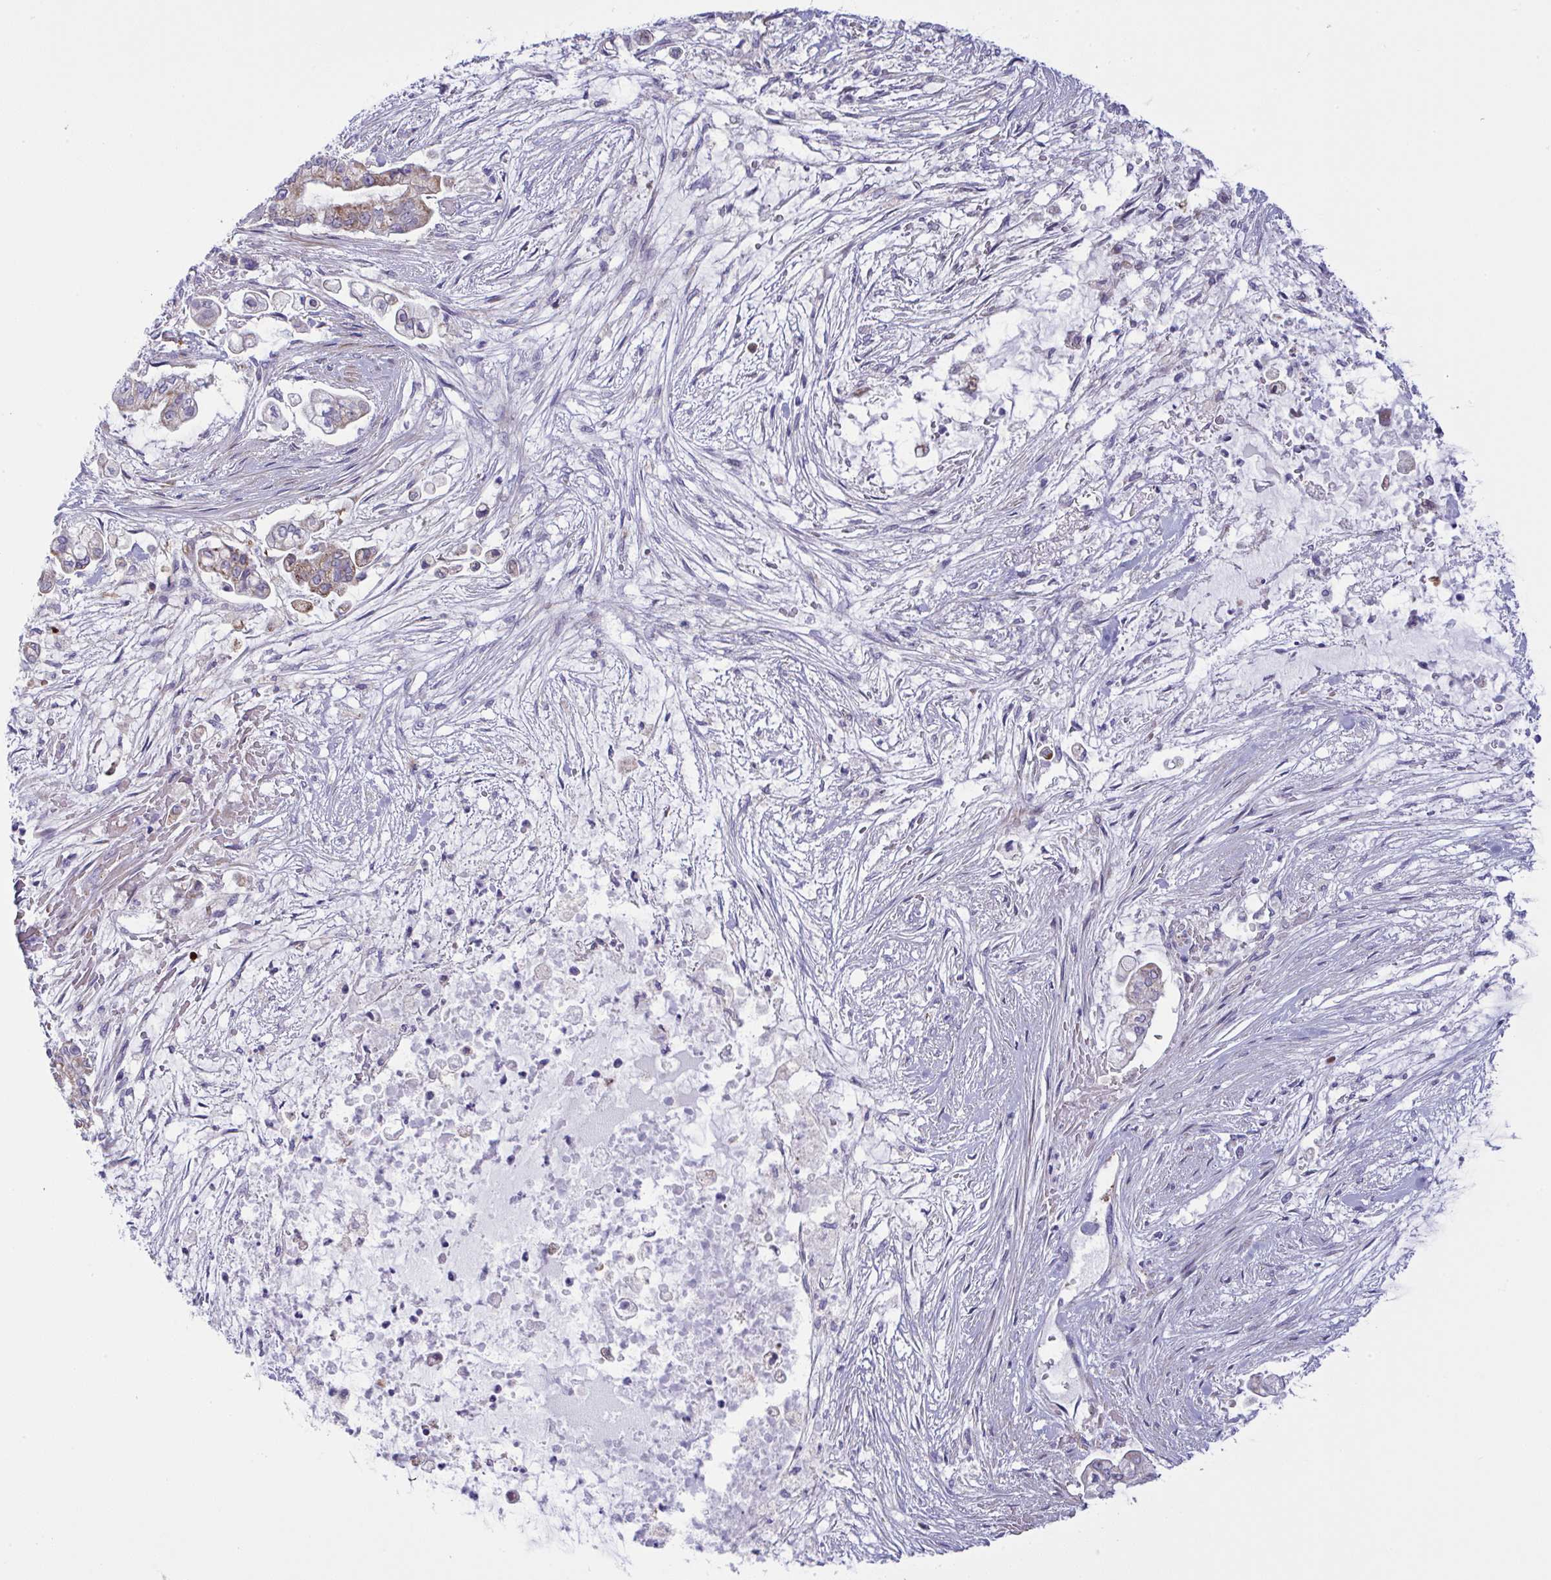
{"staining": {"intensity": "moderate", "quantity": "<25%", "location": "cytoplasmic/membranous"}, "tissue": "pancreatic cancer", "cell_type": "Tumor cells", "image_type": "cancer", "snomed": [{"axis": "morphology", "description": "Adenocarcinoma, NOS"}, {"axis": "topography", "description": "Pancreas"}], "caption": "Human pancreatic adenocarcinoma stained with a brown dye shows moderate cytoplasmic/membranous positive staining in approximately <25% of tumor cells.", "gene": "NTN1", "patient": {"sex": "female", "age": 69}}